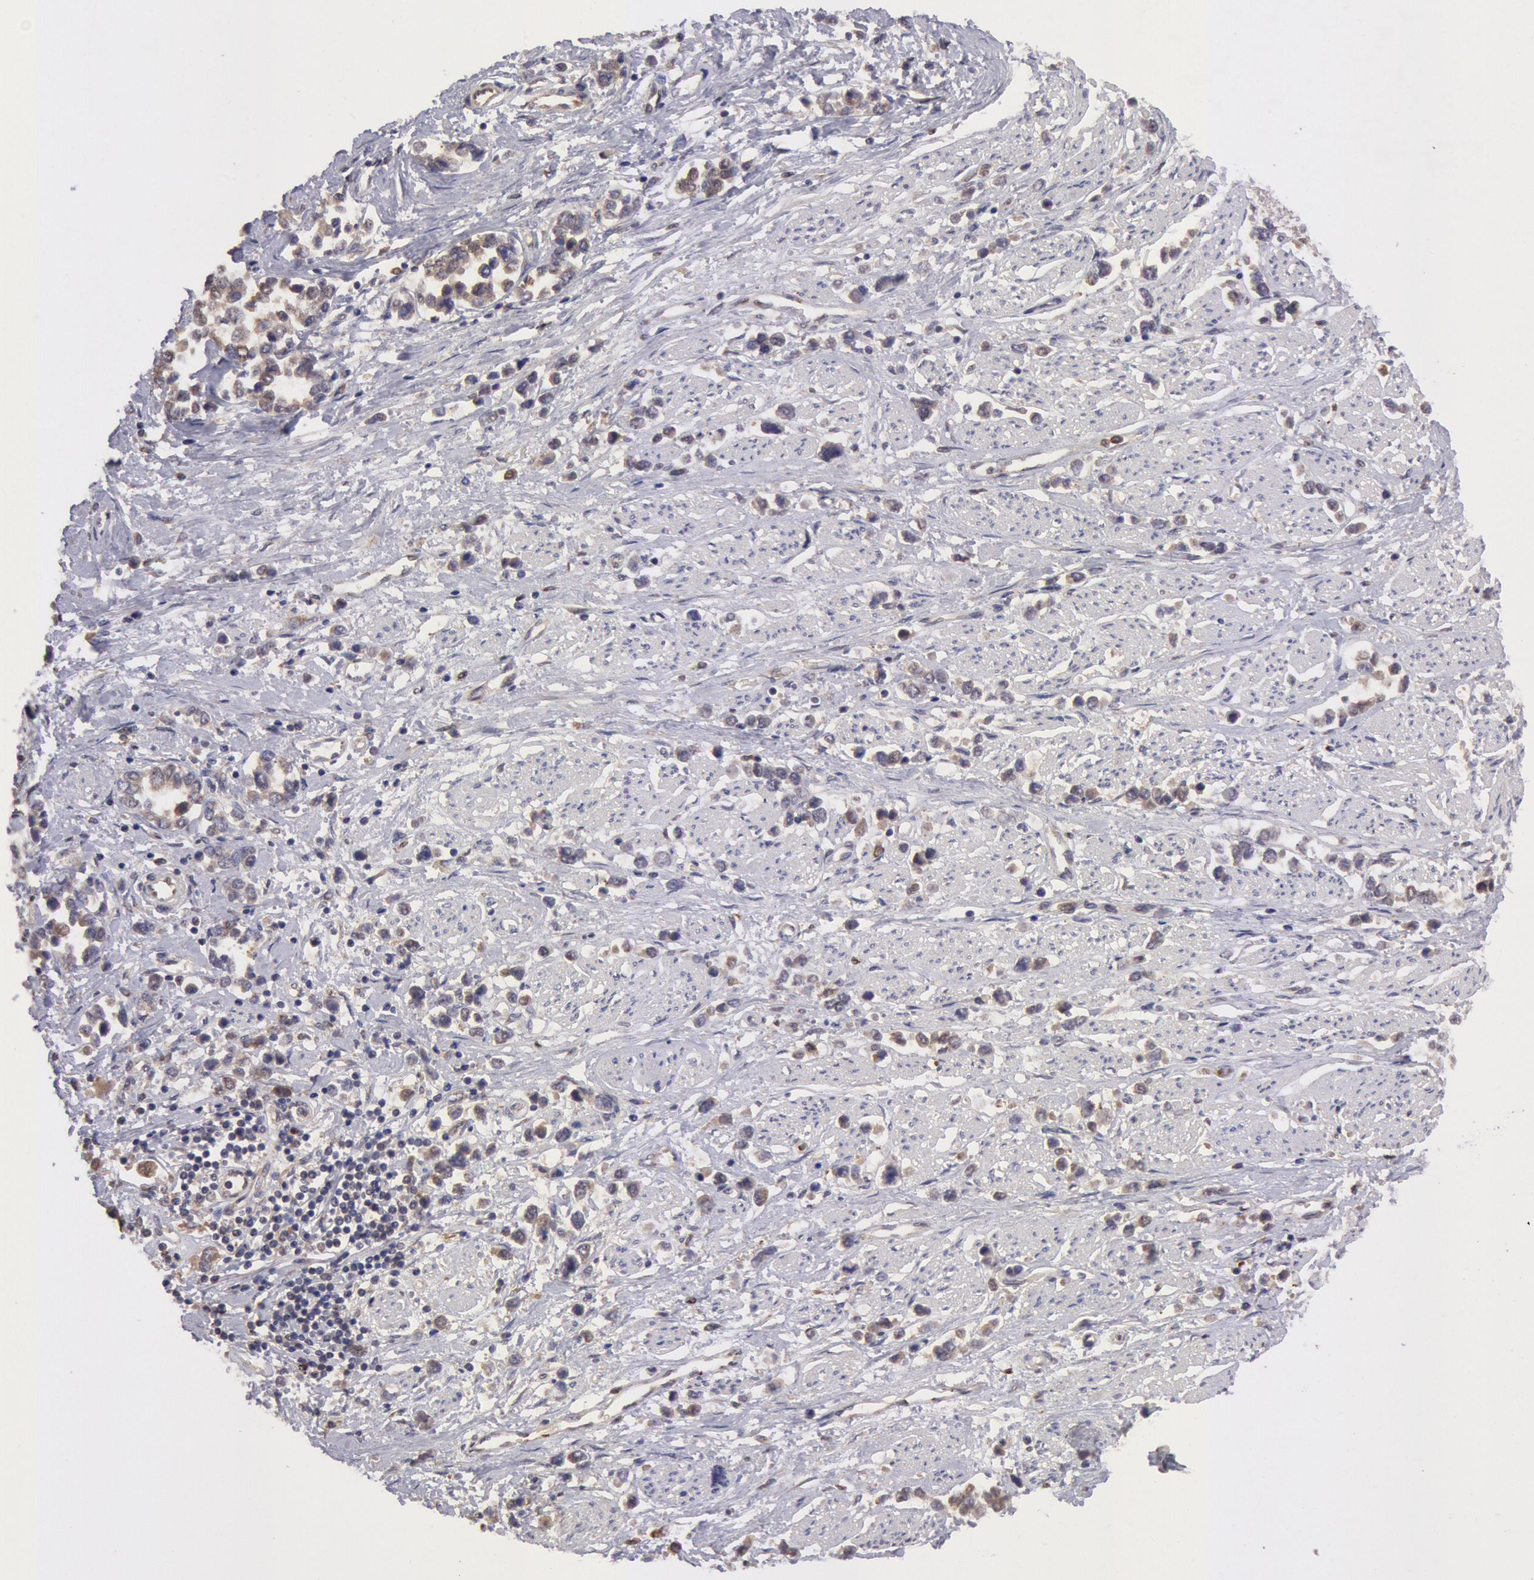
{"staining": {"intensity": "weak", "quantity": ">75%", "location": "cytoplasmic/membranous,nuclear"}, "tissue": "stomach cancer", "cell_type": "Tumor cells", "image_type": "cancer", "snomed": [{"axis": "morphology", "description": "Adenocarcinoma, NOS"}, {"axis": "topography", "description": "Stomach, upper"}], "caption": "A brown stain shows weak cytoplasmic/membranous and nuclear expression of a protein in stomach cancer tumor cells.", "gene": "COMT", "patient": {"sex": "male", "age": 76}}